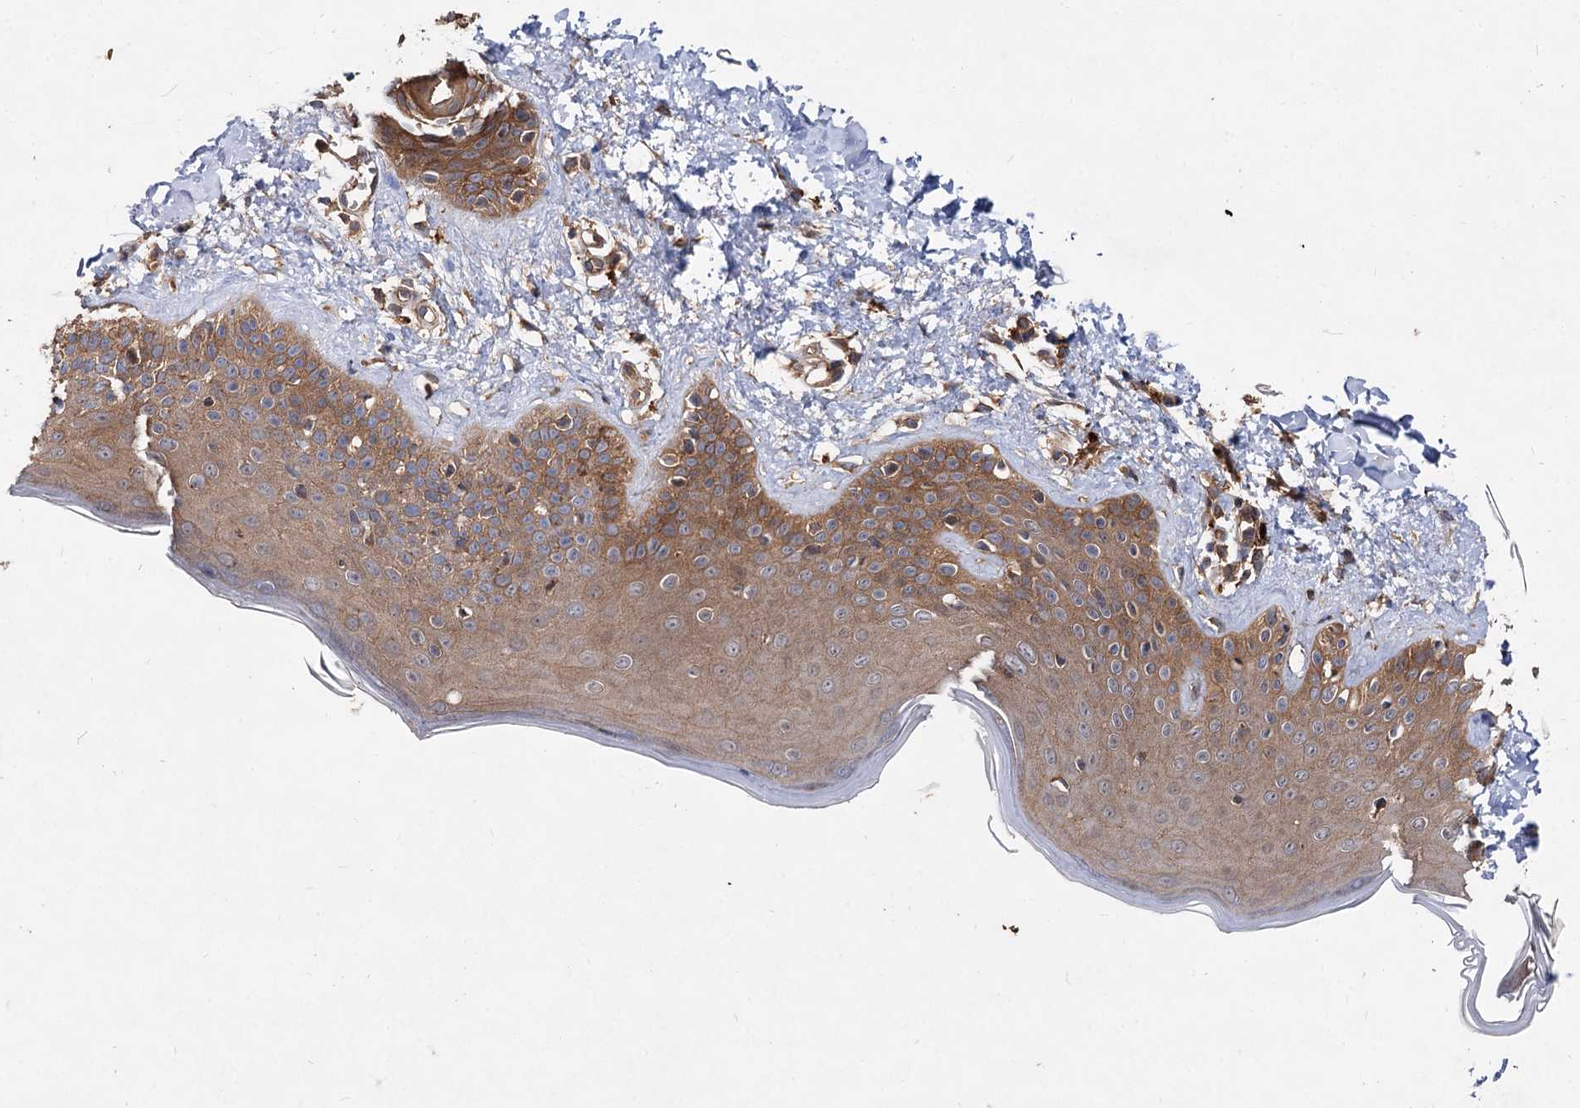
{"staining": {"intensity": "moderate", "quantity": ">75%", "location": "cytoplasmic/membranous"}, "tissue": "skin", "cell_type": "Fibroblasts", "image_type": "normal", "snomed": [{"axis": "morphology", "description": "Normal tissue, NOS"}, {"axis": "topography", "description": "Skin"}], "caption": "Fibroblasts show medium levels of moderate cytoplasmic/membranous staining in about >75% of cells in normal skin.", "gene": "VPS29", "patient": {"sex": "male", "age": 52}}